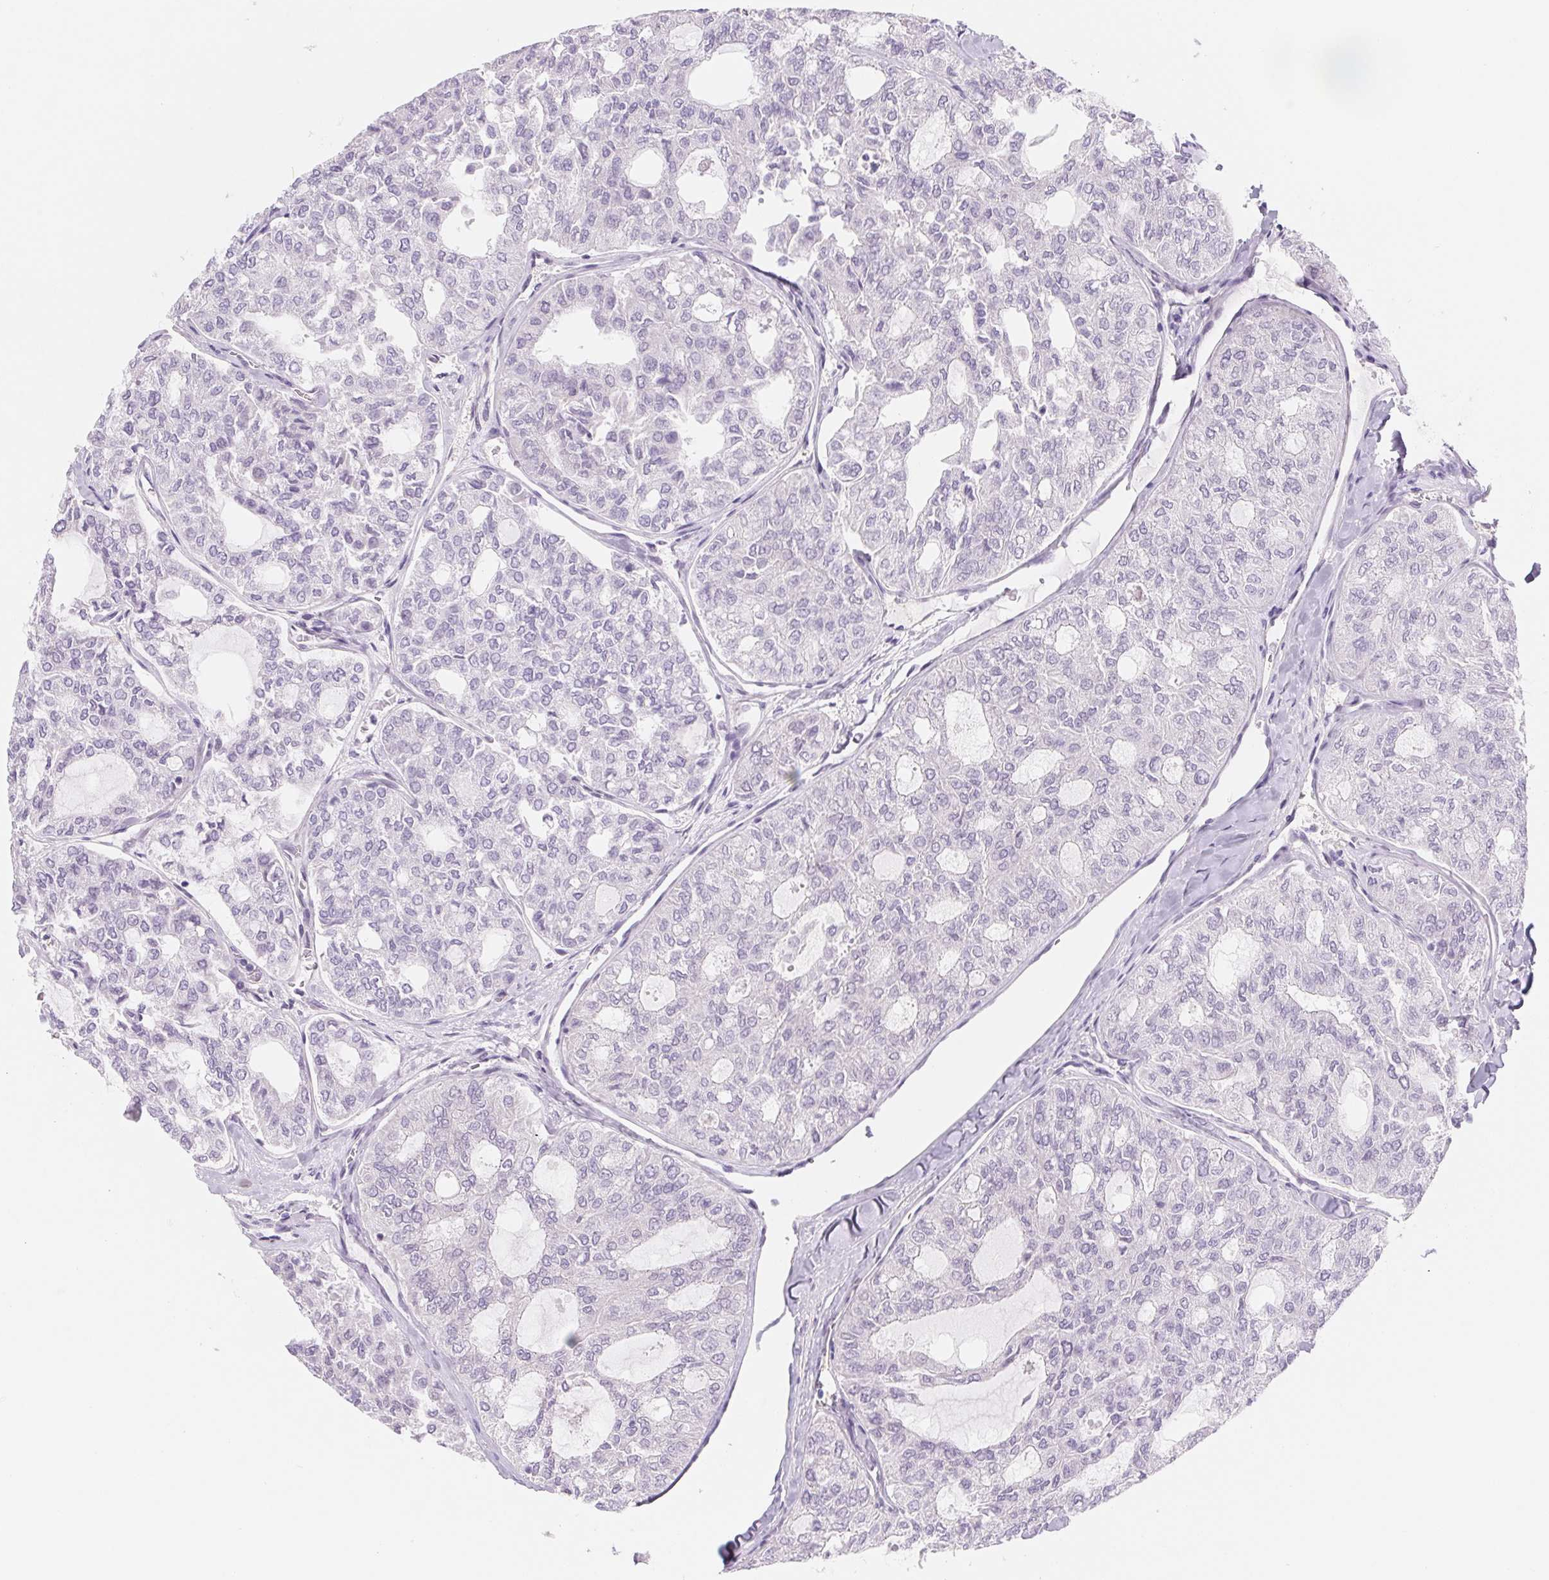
{"staining": {"intensity": "negative", "quantity": "none", "location": "none"}, "tissue": "thyroid cancer", "cell_type": "Tumor cells", "image_type": "cancer", "snomed": [{"axis": "morphology", "description": "Follicular adenoma carcinoma, NOS"}, {"axis": "topography", "description": "Thyroid gland"}], "caption": "High power microscopy image of an immunohistochemistry micrograph of follicular adenoma carcinoma (thyroid), revealing no significant staining in tumor cells.", "gene": "CTNND2", "patient": {"sex": "male", "age": 75}}